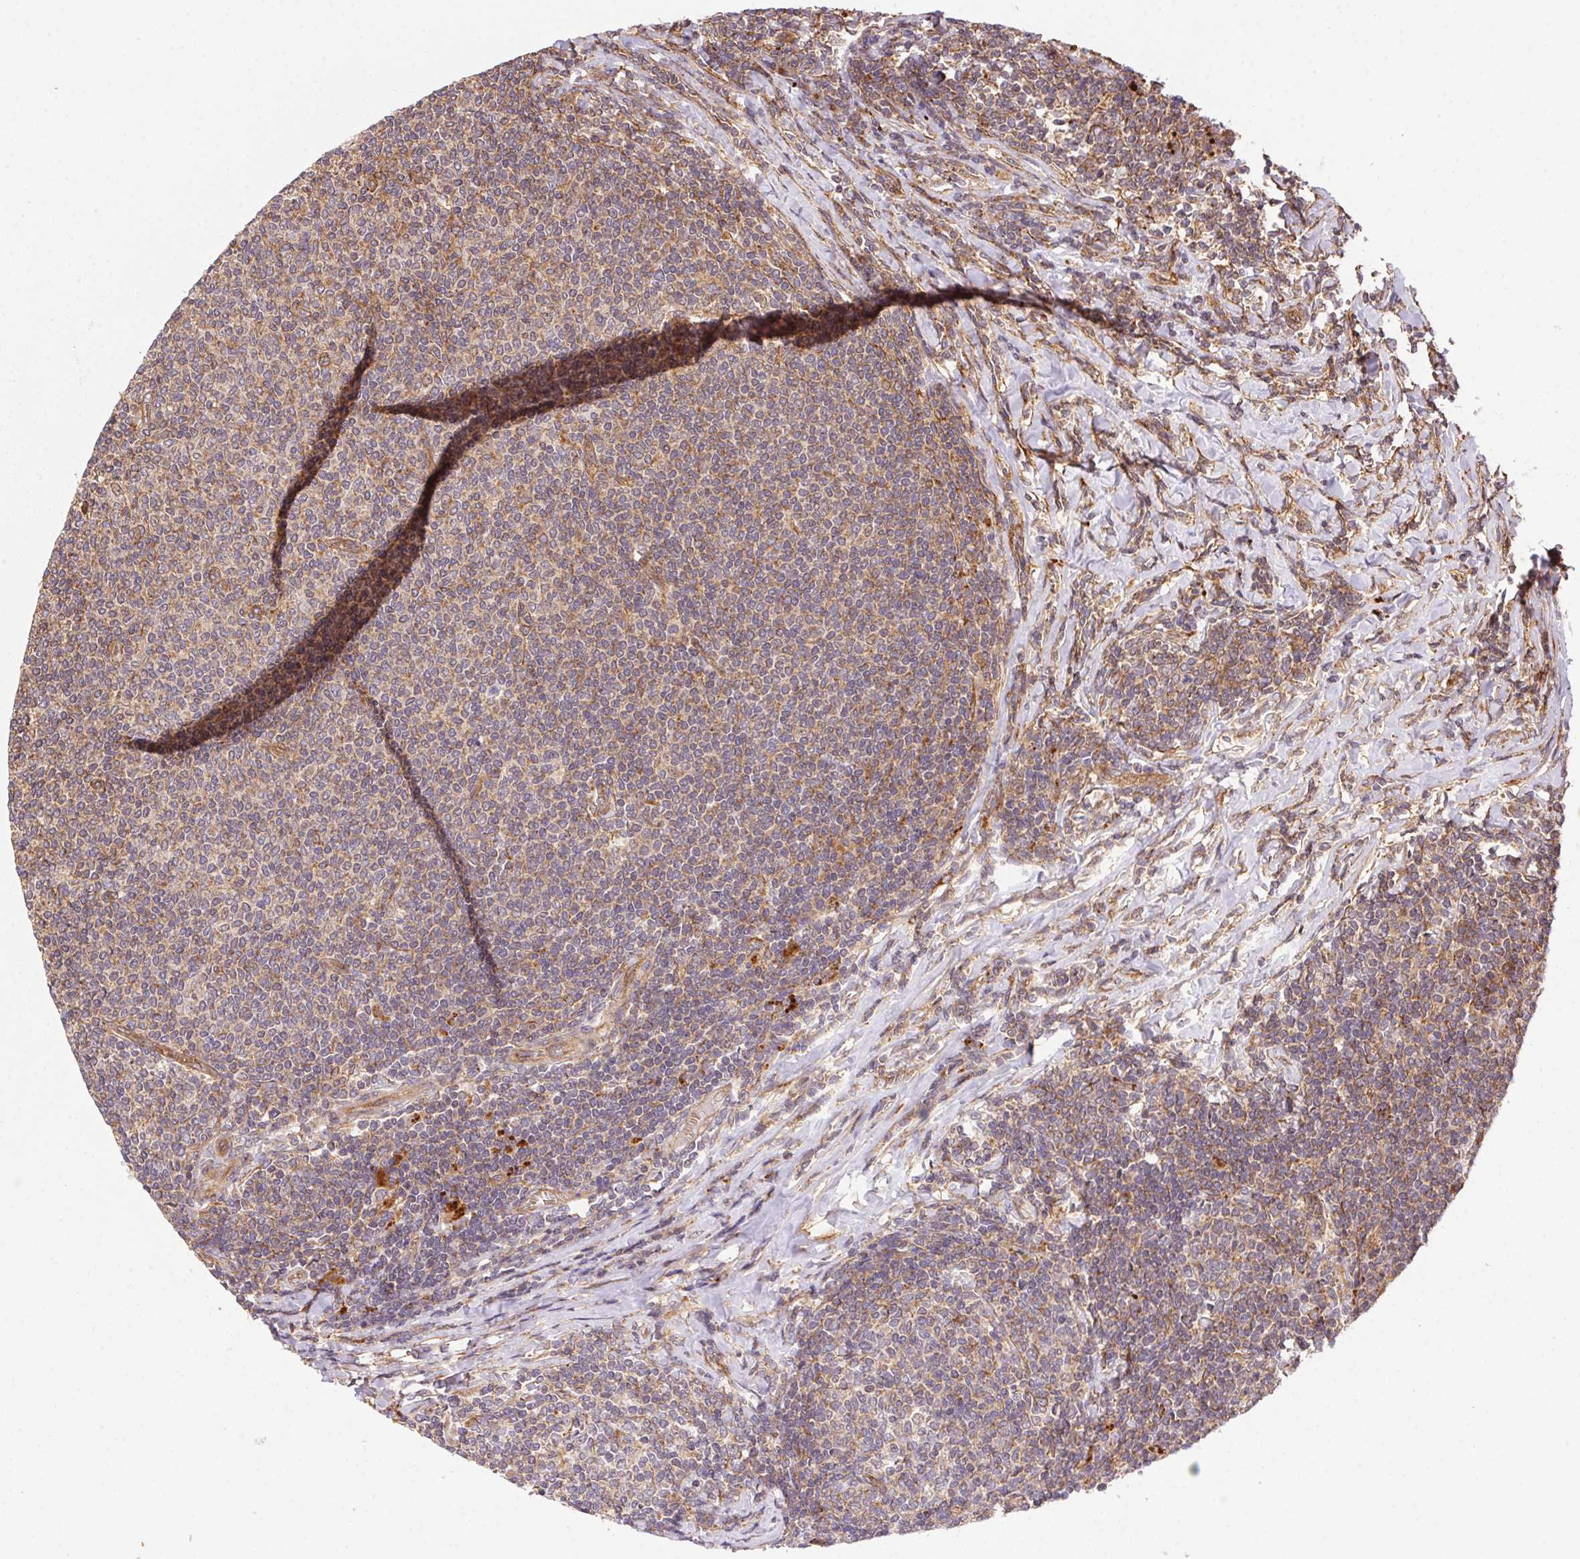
{"staining": {"intensity": "weak", "quantity": "<25%", "location": "cytoplasmic/membranous"}, "tissue": "lymphoma", "cell_type": "Tumor cells", "image_type": "cancer", "snomed": [{"axis": "morphology", "description": "Malignant lymphoma, non-Hodgkin's type, Low grade"}, {"axis": "topography", "description": "Lymph node"}], "caption": "A high-resolution photomicrograph shows immunohistochemistry (IHC) staining of malignant lymphoma, non-Hodgkin's type (low-grade), which displays no significant expression in tumor cells.", "gene": "USE1", "patient": {"sex": "male", "age": 52}}